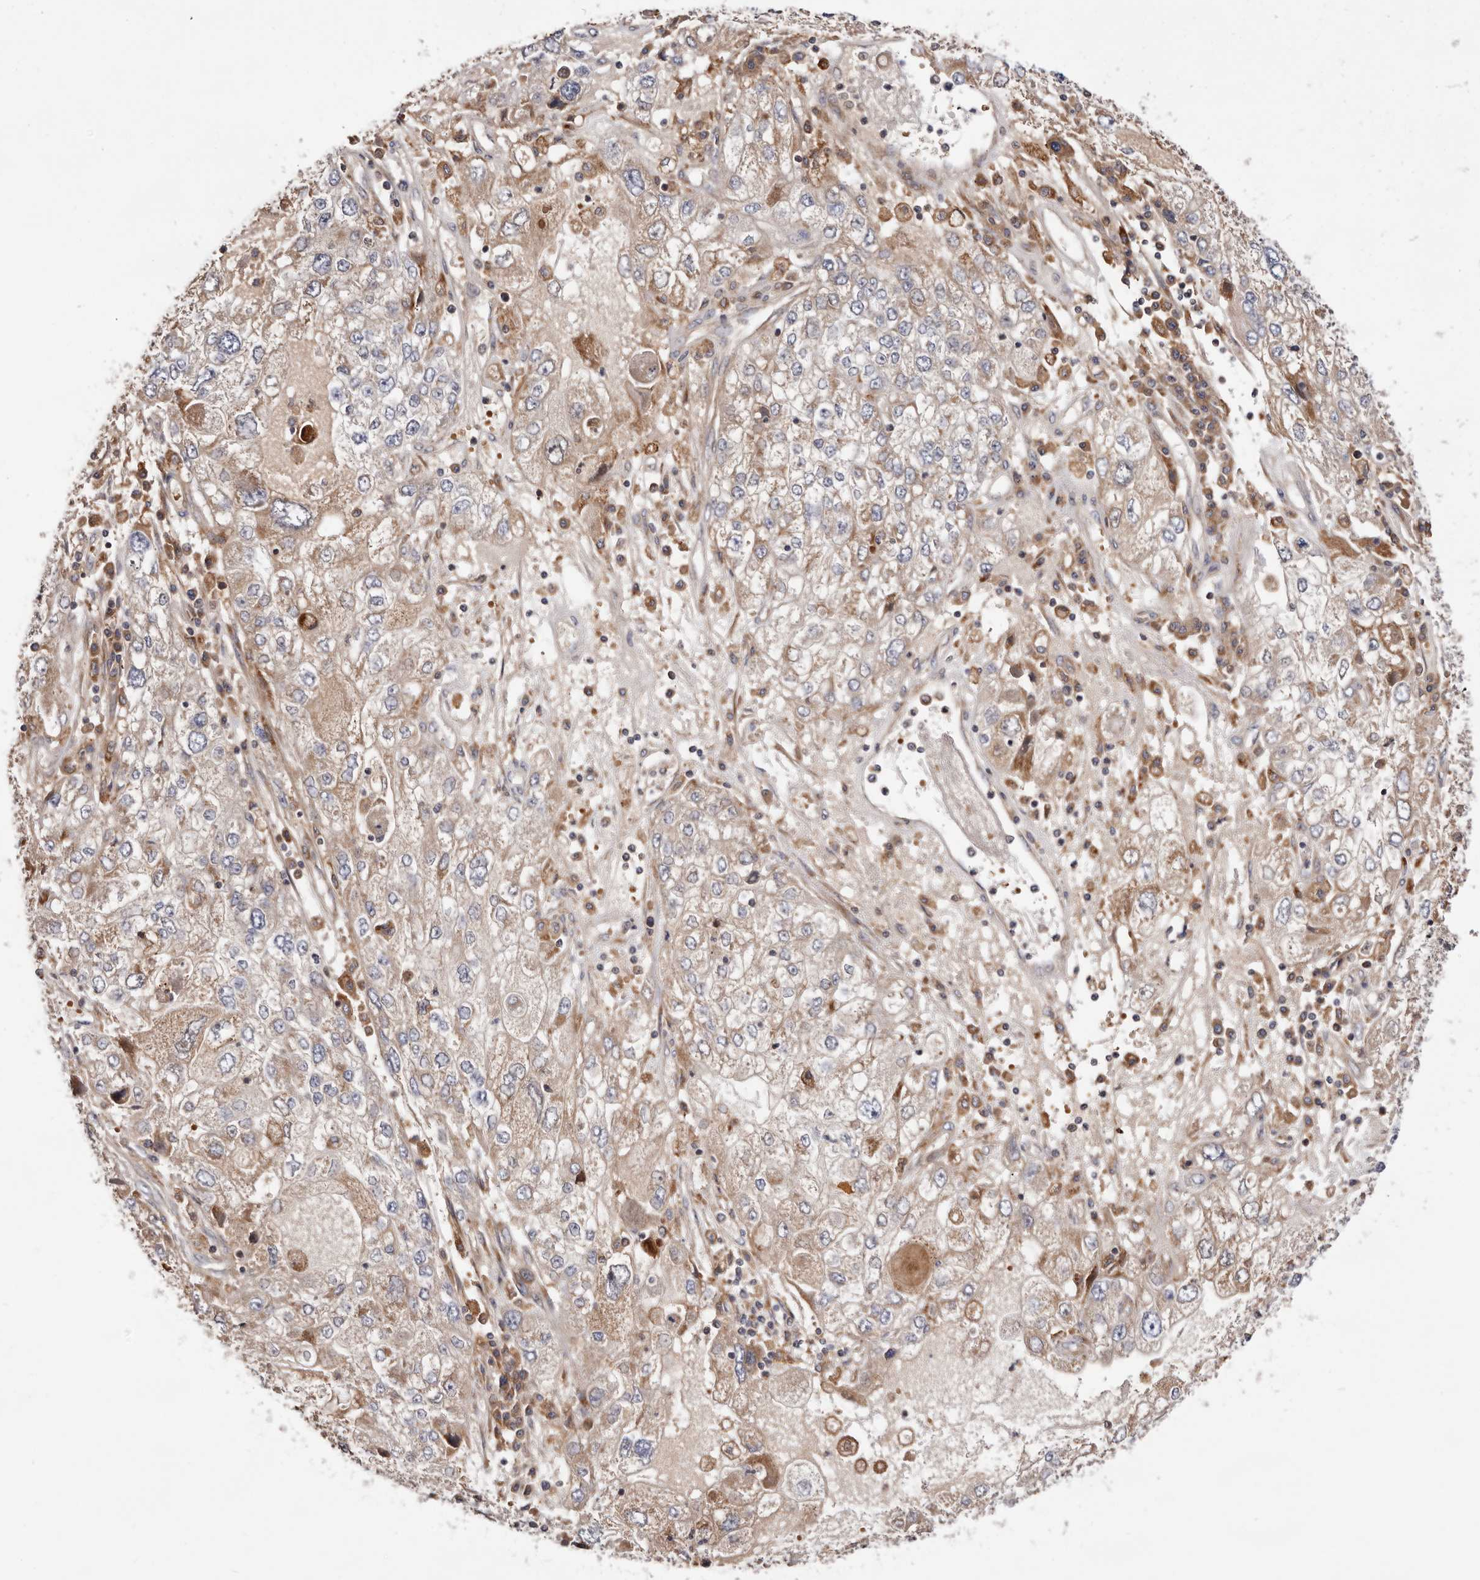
{"staining": {"intensity": "moderate", "quantity": "<25%", "location": "cytoplasmic/membranous"}, "tissue": "endometrial cancer", "cell_type": "Tumor cells", "image_type": "cancer", "snomed": [{"axis": "morphology", "description": "Adenocarcinoma, NOS"}, {"axis": "topography", "description": "Endometrium"}], "caption": "Immunohistochemical staining of endometrial cancer (adenocarcinoma) shows low levels of moderate cytoplasmic/membranous protein expression in approximately <25% of tumor cells. (DAB = brown stain, brightfield microscopy at high magnification).", "gene": "RNF213", "patient": {"sex": "female", "age": 49}}